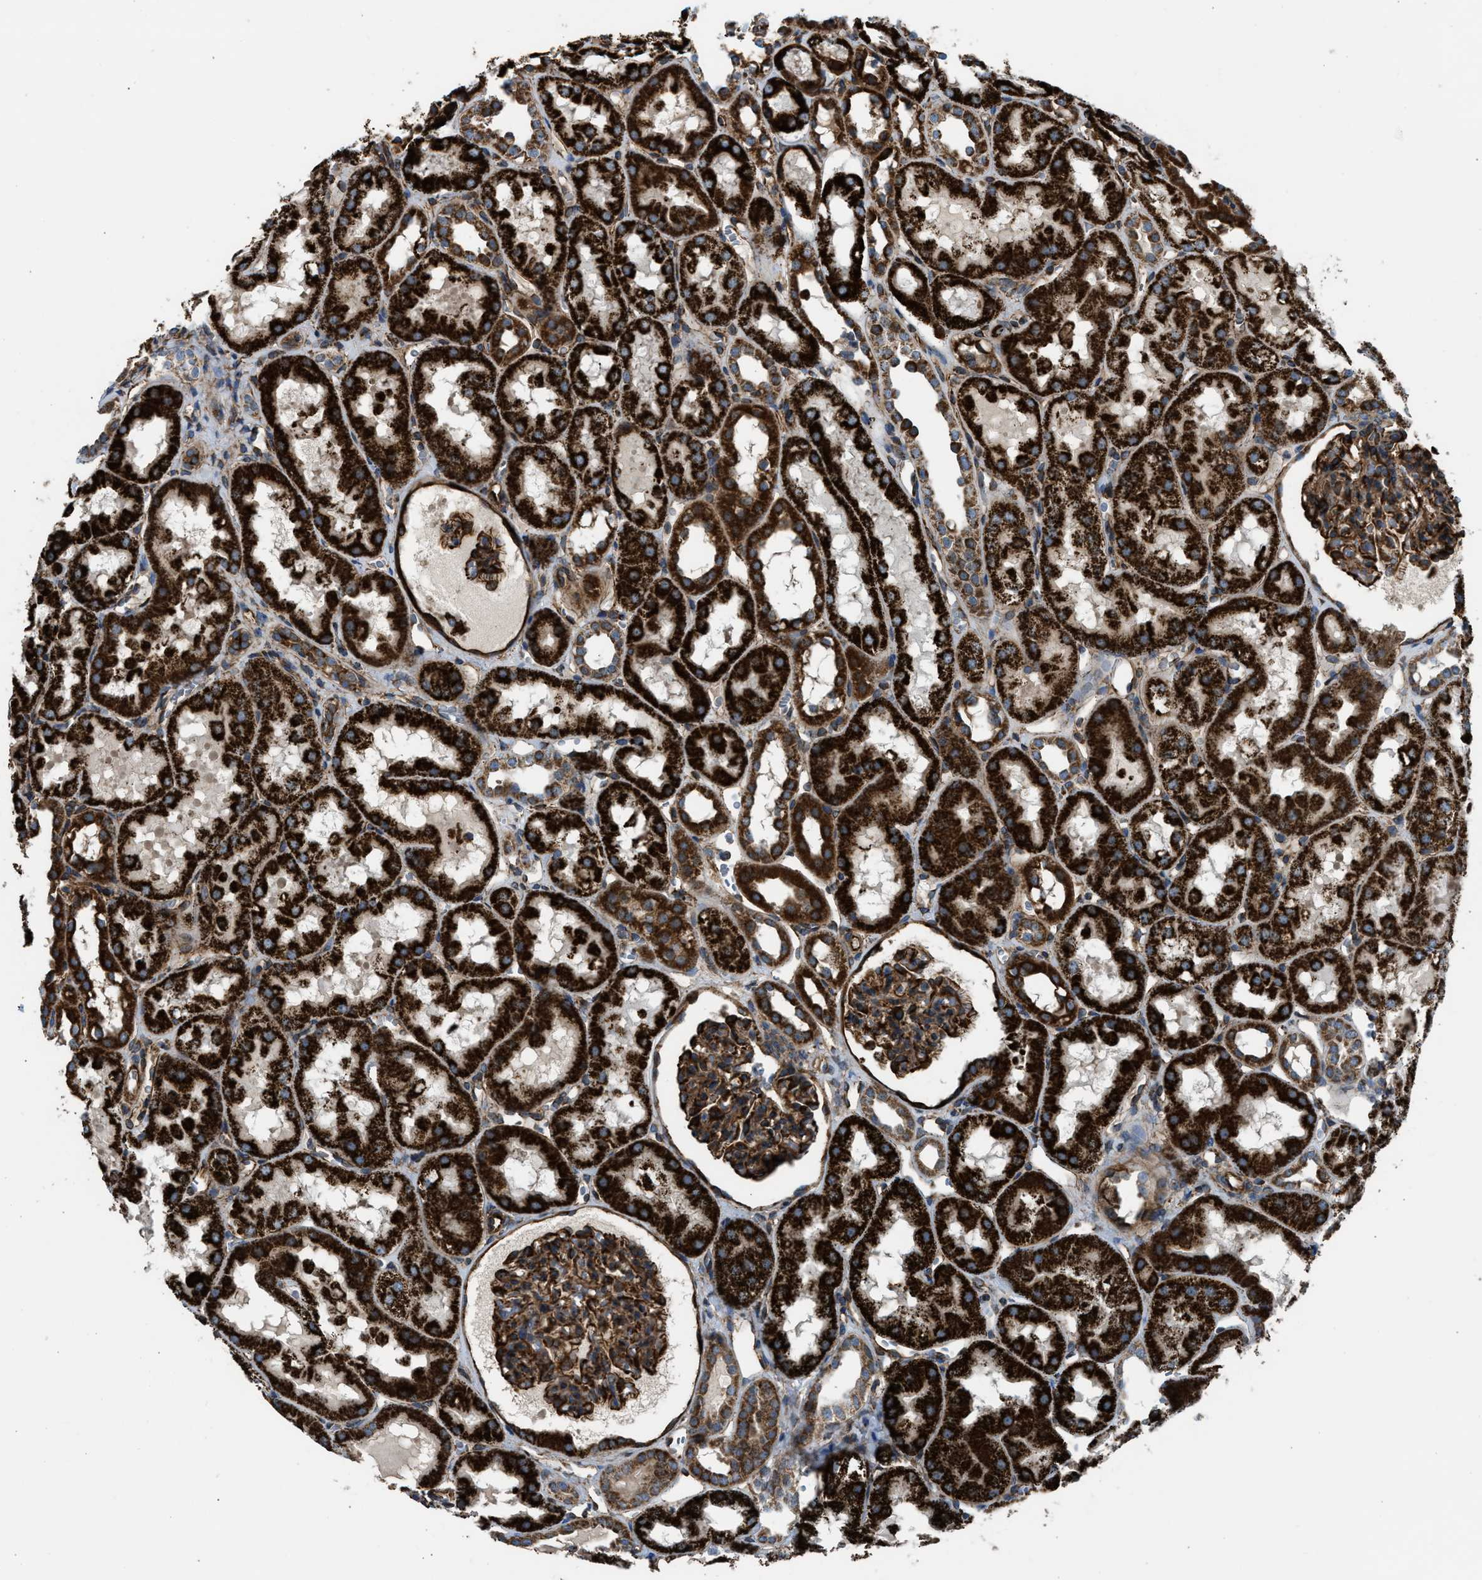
{"staining": {"intensity": "strong", "quantity": ">75%", "location": "cytoplasmic/membranous"}, "tissue": "kidney", "cell_type": "Cells in glomeruli", "image_type": "normal", "snomed": [{"axis": "morphology", "description": "Normal tissue, NOS"}, {"axis": "topography", "description": "Kidney"}, {"axis": "topography", "description": "Urinary bladder"}], "caption": "High-power microscopy captured an immunohistochemistry micrograph of normal kidney, revealing strong cytoplasmic/membranous staining in about >75% of cells in glomeruli.", "gene": "SLC10A3", "patient": {"sex": "male", "age": 16}}